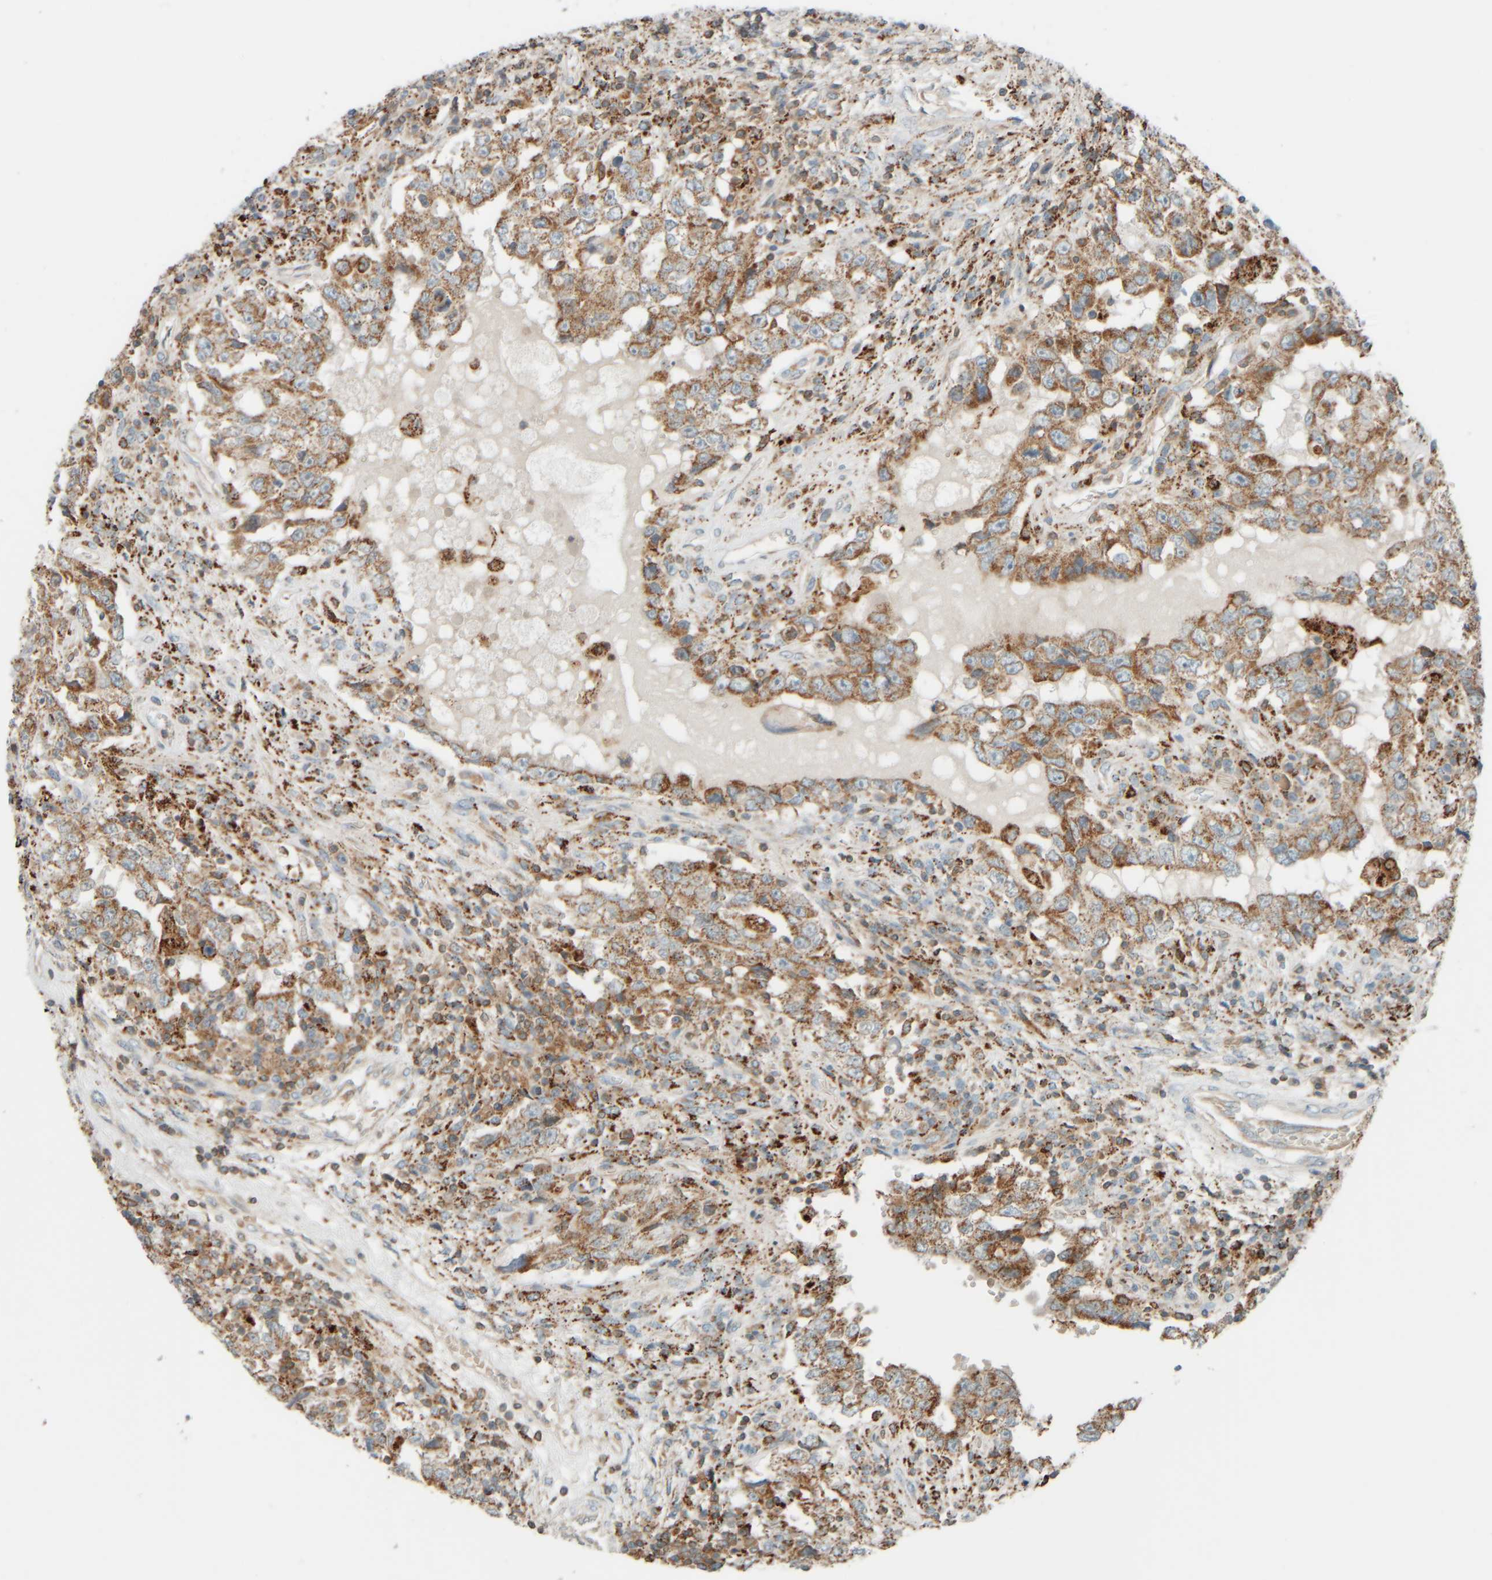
{"staining": {"intensity": "moderate", "quantity": ">75%", "location": "cytoplasmic/membranous"}, "tissue": "testis cancer", "cell_type": "Tumor cells", "image_type": "cancer", "snomed": [{"axis": "morphology", "description": "Carcinoma, Embryonal, NOS"}, {"axis": "topography", "description": "Testis"}], "caption": "Approximately >75% of tumor cells in human testis cancer reveal moderate cytoplasmic/membranous protein positivity as visualized by brown immunohistochemical staining.", "gene": "SPAG5", "patient": {"sex": "male", "age": 26}}